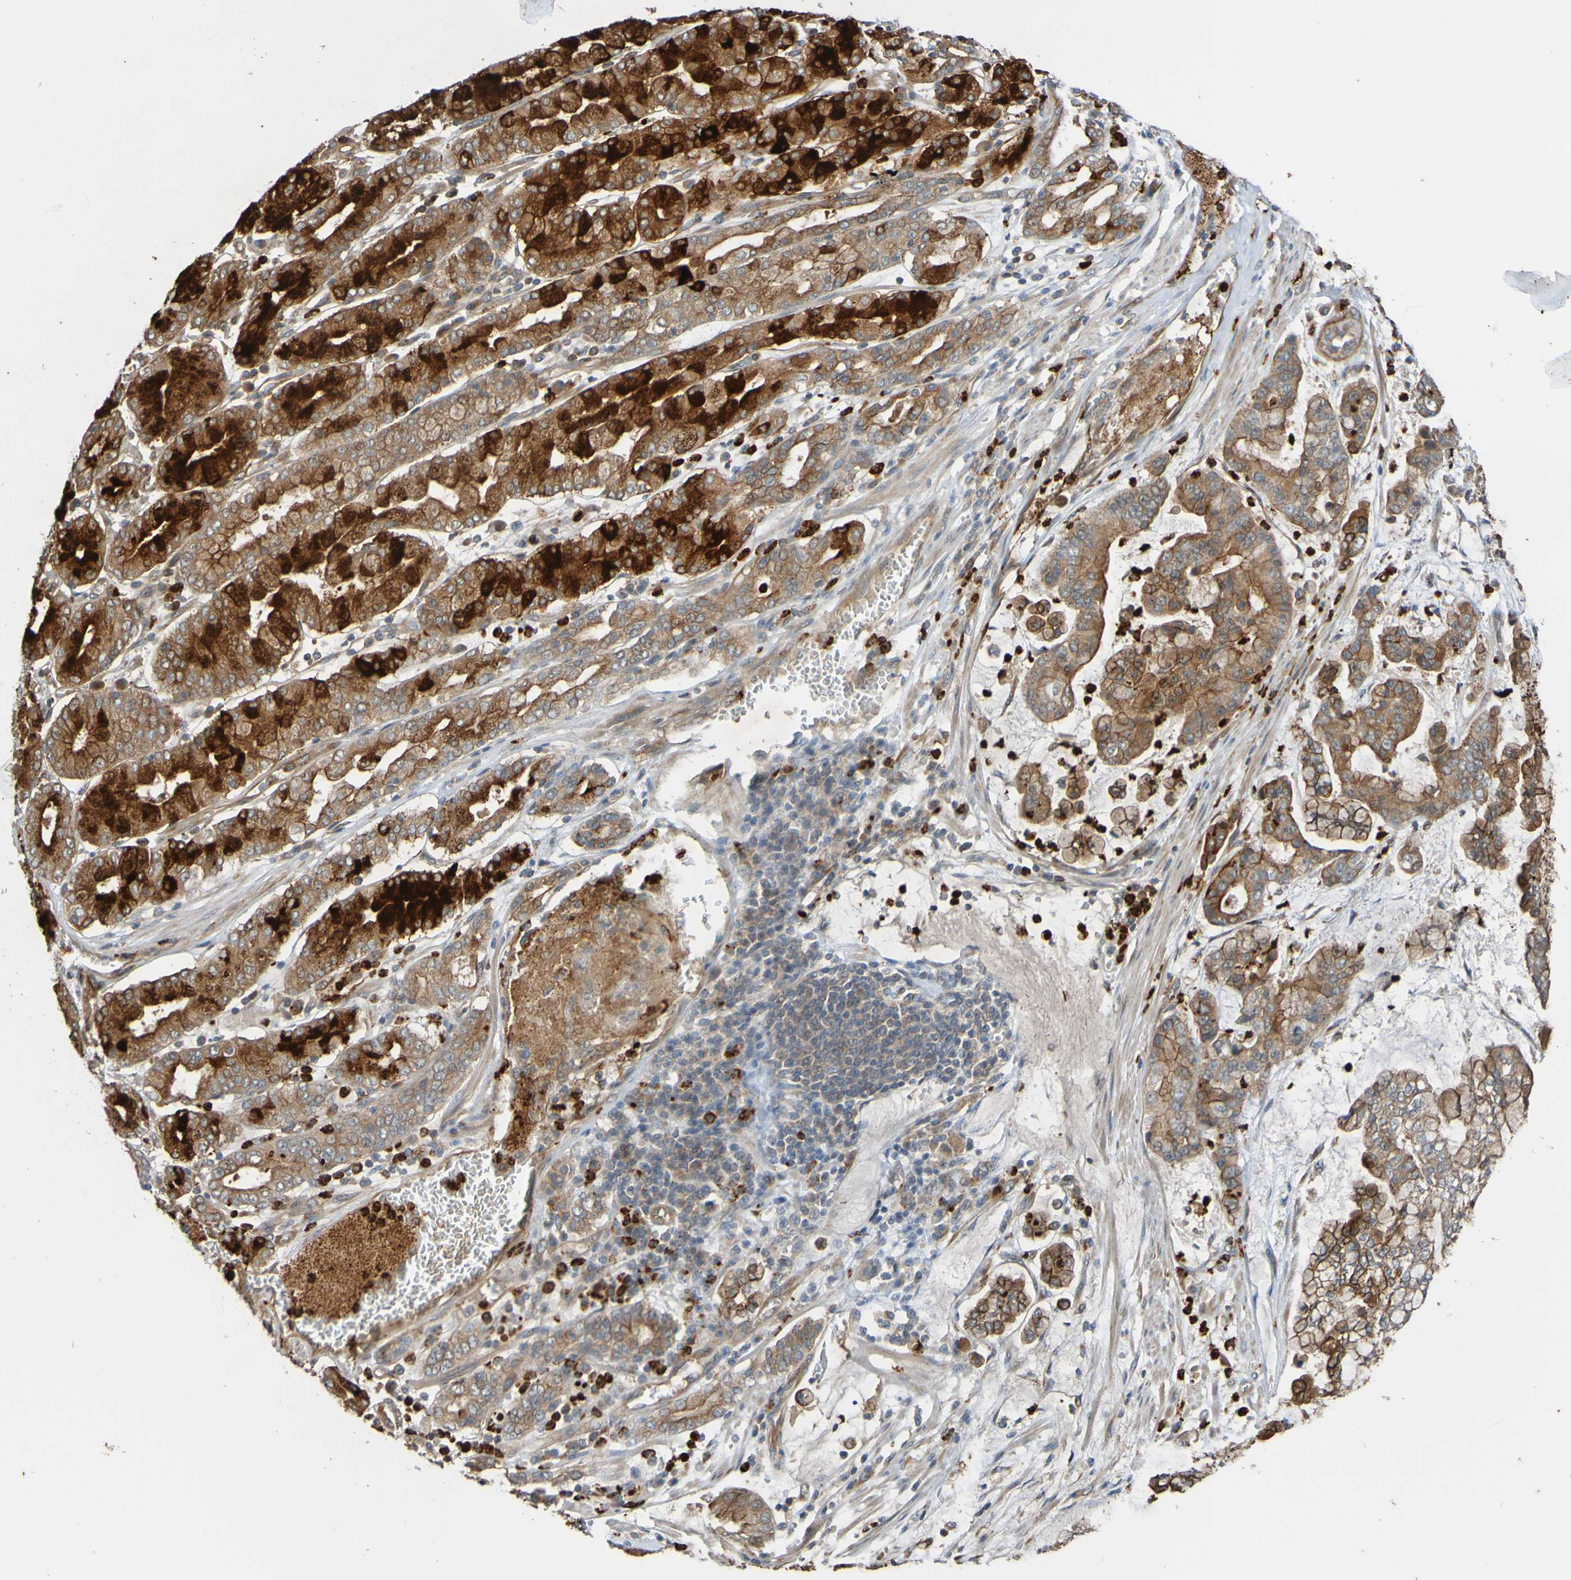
{"staining": {"intensity": "moderate", "quantity": ">75%", "location": "cytoplasmic/membranous"}, "tissue": "stomach cancer", "cell_type": "Tumor cells", "image_type": "cancer", "snomed": [{"axis": "morphology", "description": "Normal tissue, NOS"}, {"axis": "morphology", "description": "Adenocarcinoma, NOS"}, {"axis": "topography", "description": "Stomach, upper"}, {"axis": "topography", "description": "Stomach"}], "caption": "This is a micrograph of IHC staining of adenocarcinoma (stomach), which shows moderate expression in the cytoplasmic/membranous of tumor cells.", "gene": "ST8SIA6", "patient": {"sex": "male", "age": 76}}